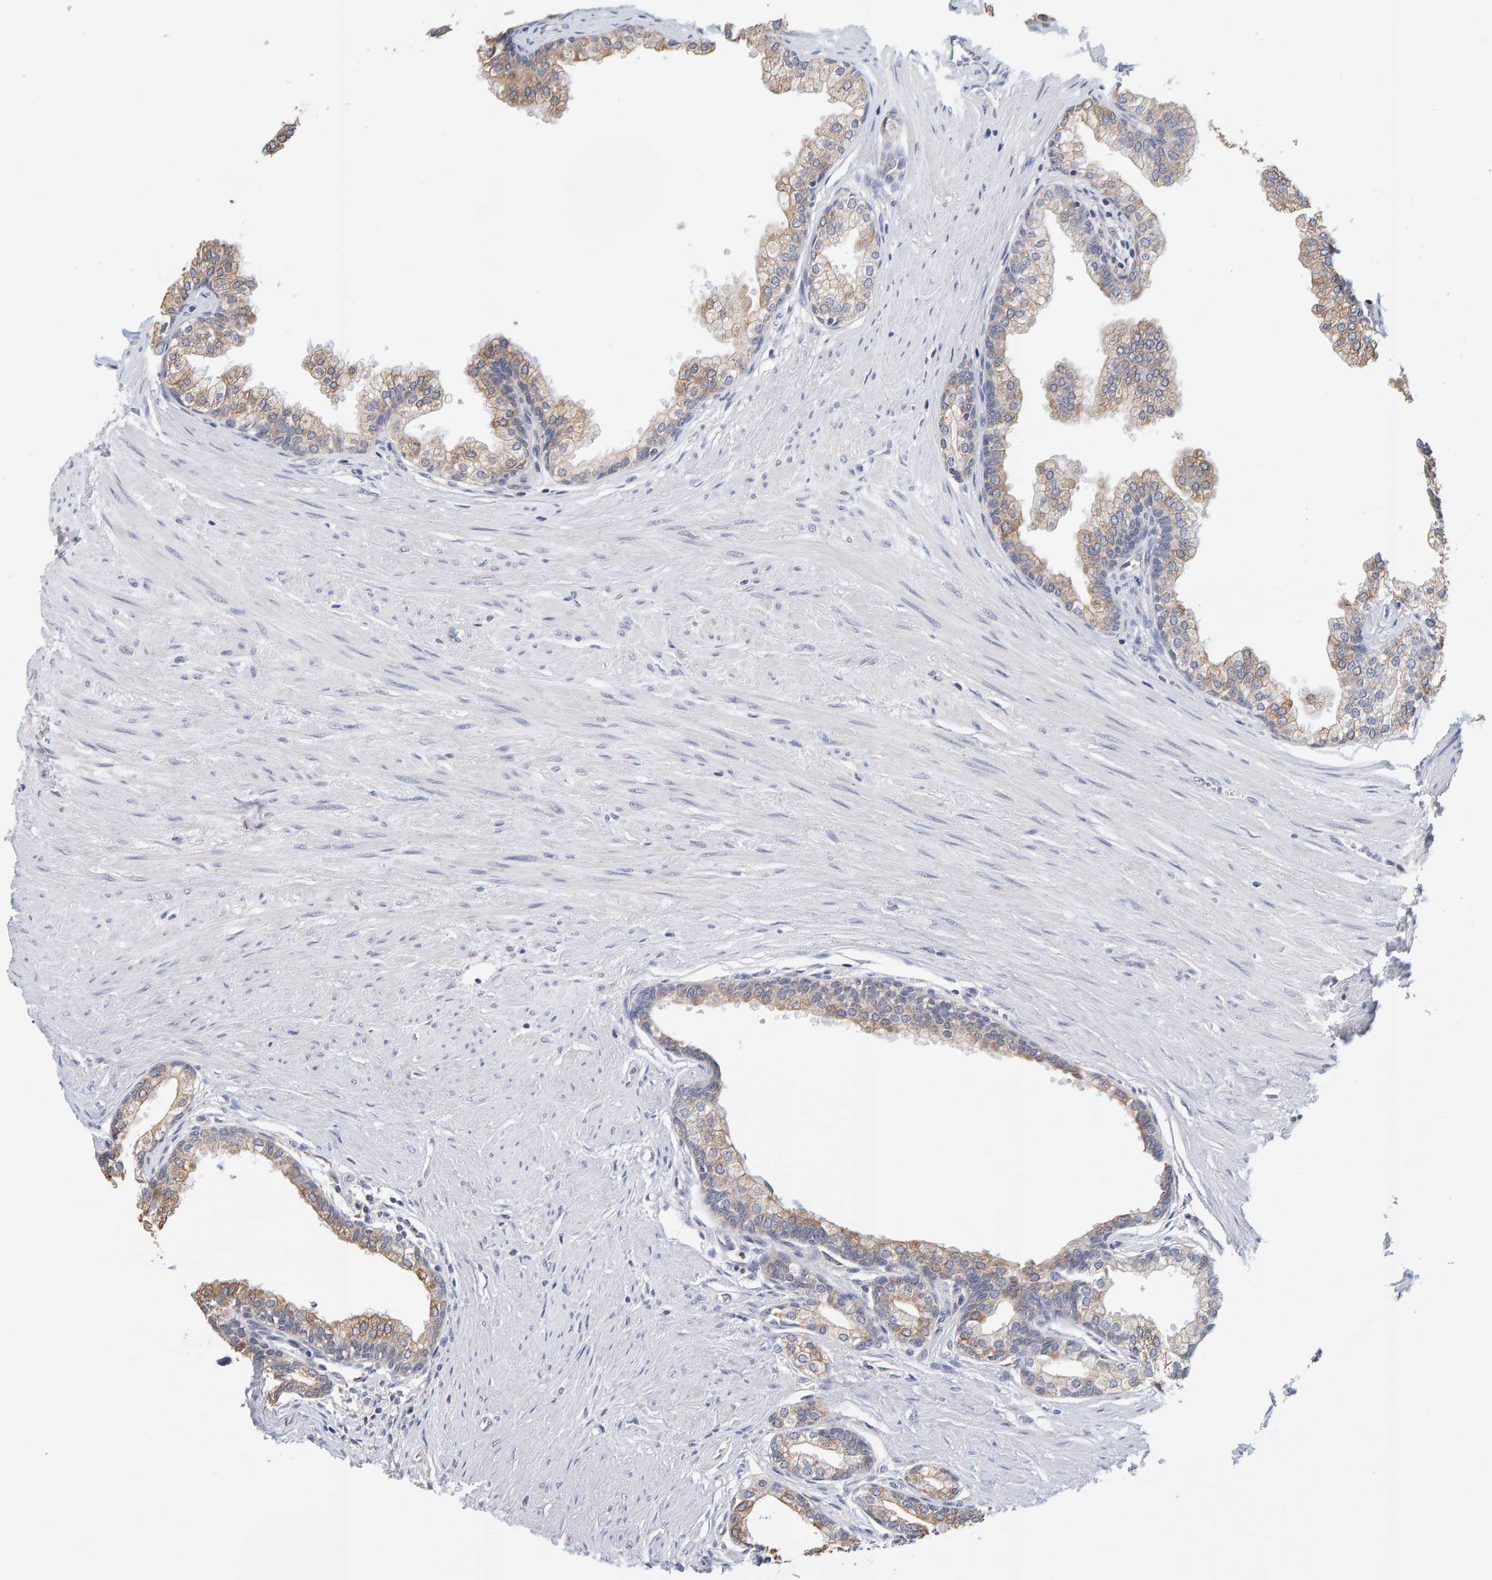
{"staining": {"intensity": "moderate", "quantity": ">75%", "location": "cytoplasmic/membranous"}, "tissue": "prostate", "cell_type": "Glandular cells", "image_type": "normal", "snomed": [{"axis": "morphology", "description": "Normal tissue, NOS"}, {"axis": "morphology", "description": "Urothelial carcinoma, Low grade"}, {"axis": "topography", "description": "Urinary bladder"}, {"axis": "topography", "description": "Prostate"}], "caption": "DAB immunohistochemical staining of unremarkable prostate reveals moderate cytoplasmic/membranous protein expression in about >75% of glandular cells.", "gene": "SGPL1", "patient": {"sex": "male", "age": 60}}